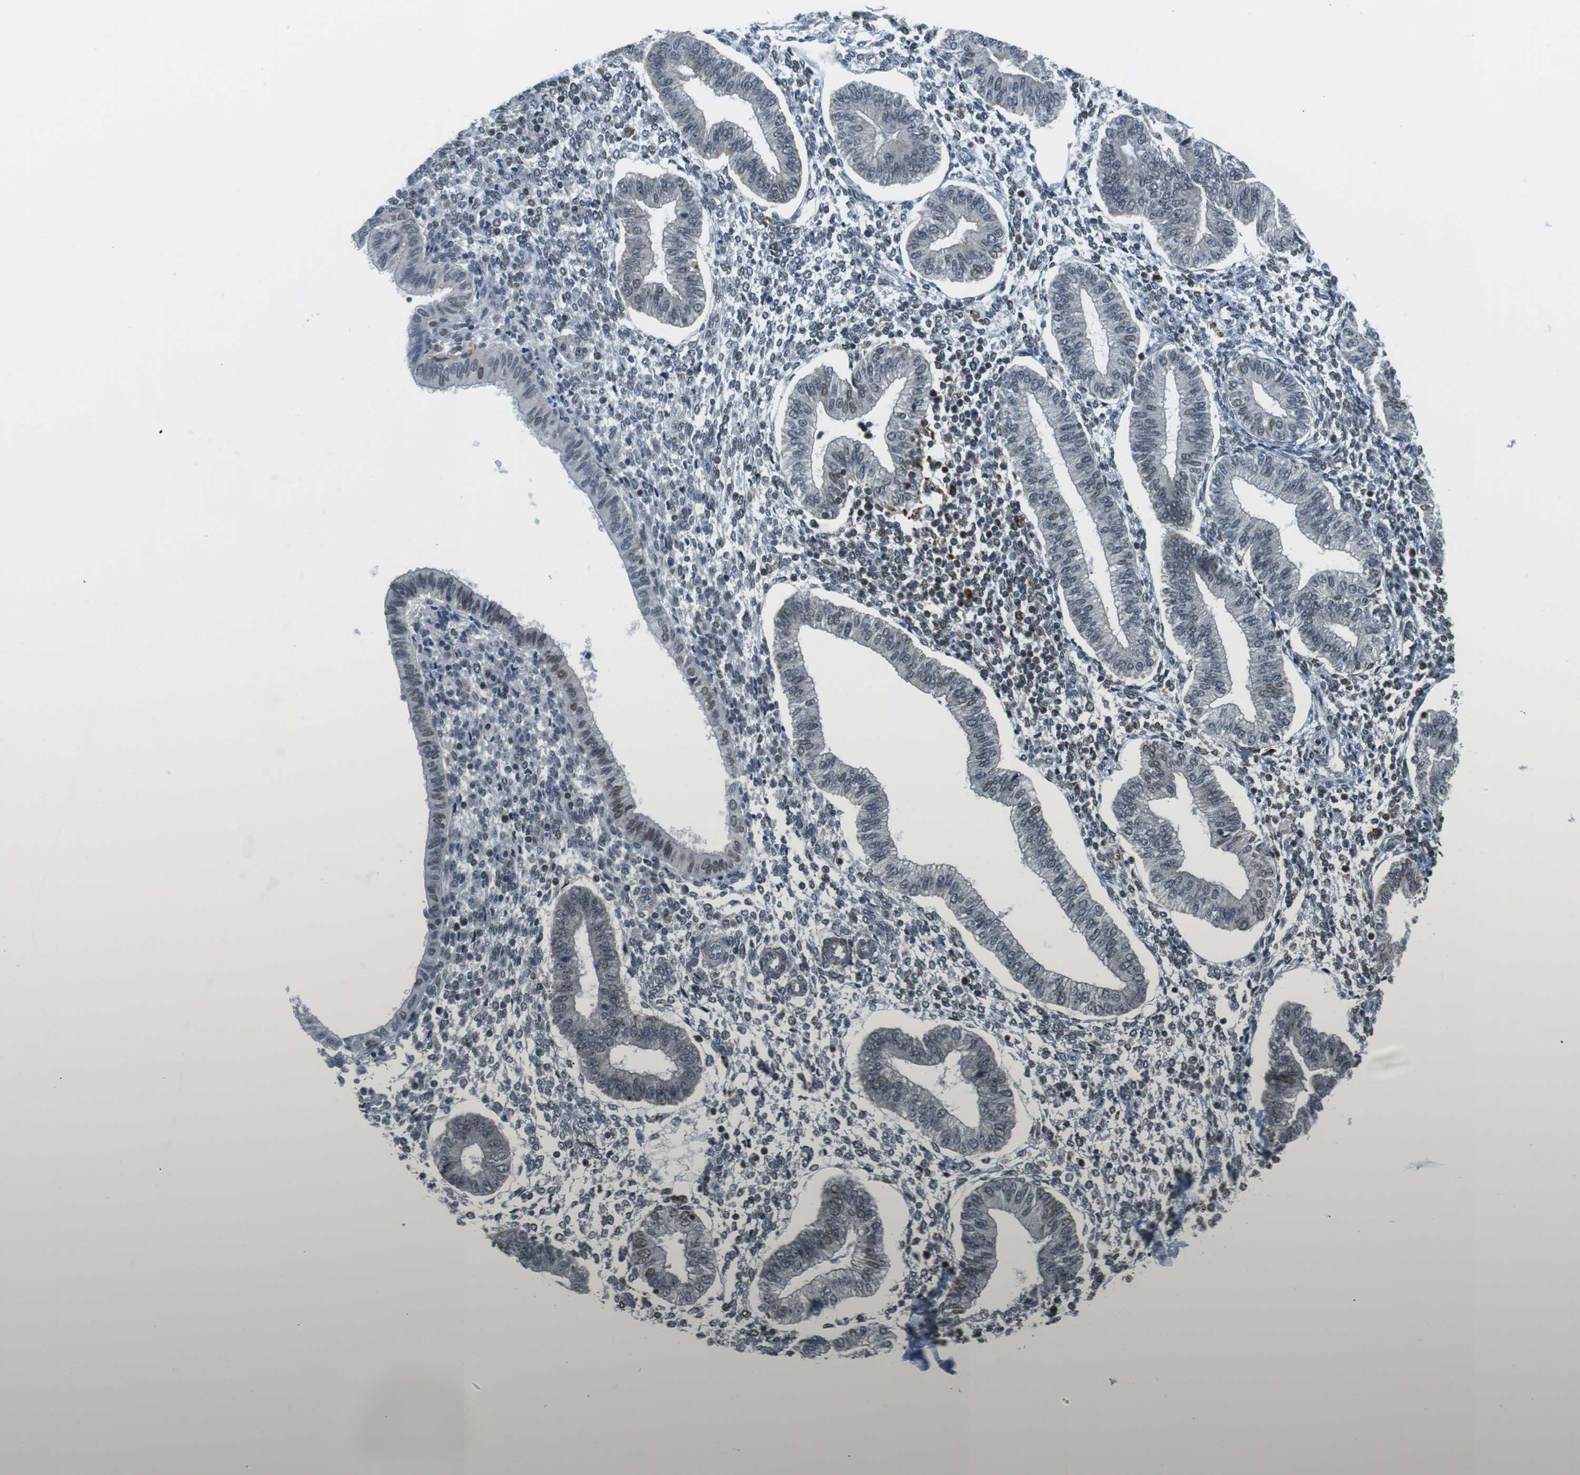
{"staining": {"intensity": "weak", "quantity": "25%-75%", "location": "cytoplasmic/membranous,nuclear"}, "tissue": "endometrium", "cell_type": "Cells in endometrial stroma", "image_type": "normal", "snomed": [{"axis": "morphology", "description": "Normal tissue, NOS"}, {"axis": "topography", "description": "Endometrium"}], "caption": "Immunohistochemistry (IHC) of normal endometrium shows low levels of weak cytoplasmic/membranous,nuclear positivity in approximately 25%-75% of cells in endometrial stroma. (IHC, brightfield microscopy, high magnification).", "gene": "USP7", "patient": {"sex": "female", "age": 50}}